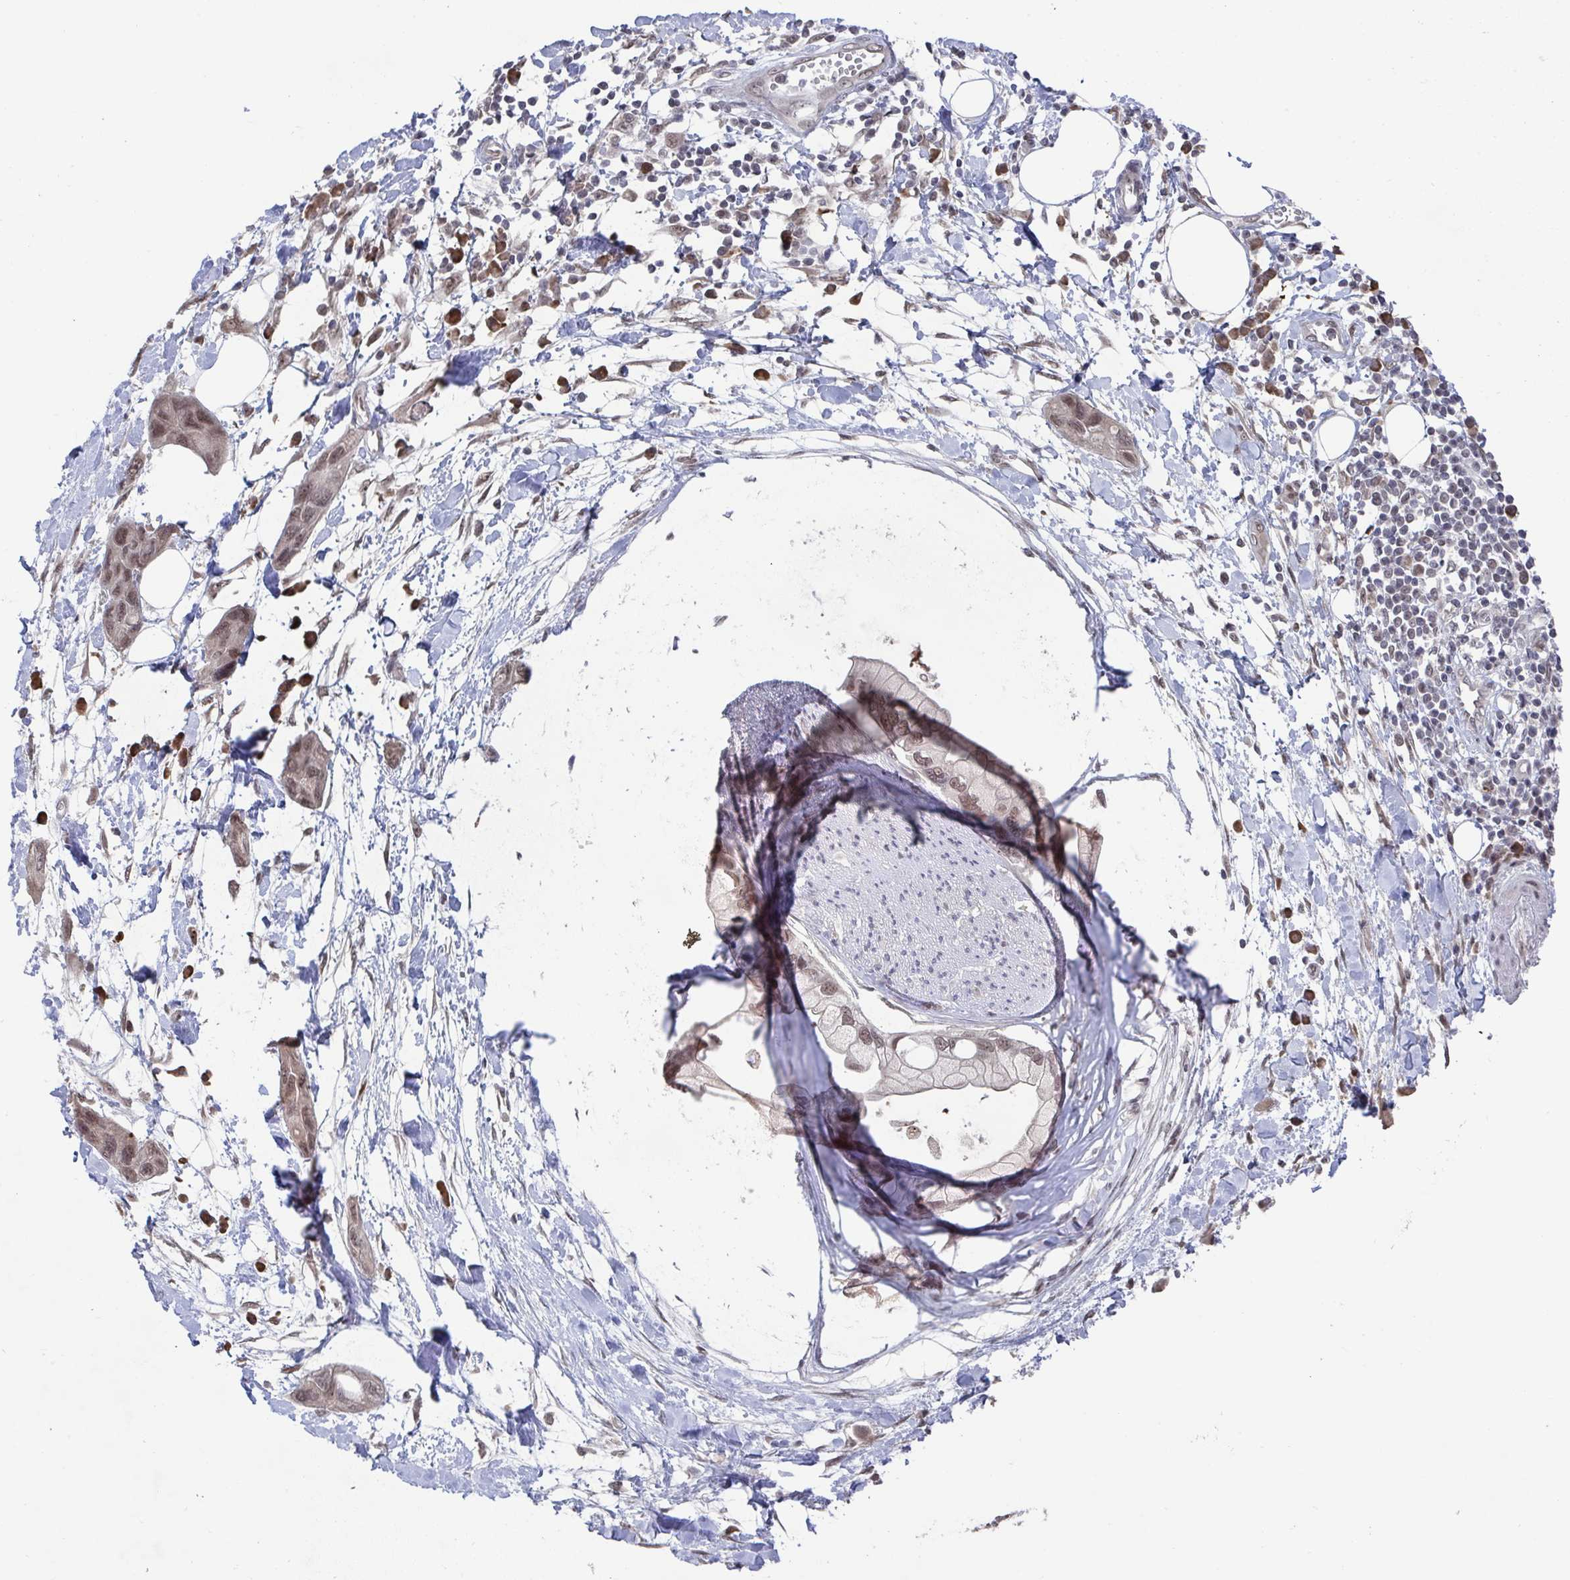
{"staining": {"intensity": "moderate", "quantity": ">75%", "location": "nuclear"}, "tissue": "pancreatic cancer", "cell_type": "Tumor cells", "image_type": "cancer", "snomed": [{"axis": "morphology", "description": "Adenocarcinoma, NOS"}, {"axis": "topography", "description": "Pancreas"}], "caption": "An immunohistochemistry micrograph of tumor tissue is shown. Protein staining in brown highlights moderate nuclear positivity in pancreatic cancer (adenocarcinoma) within tumor cells. The staining was performed using DAB to visualize the protein expression in brown, while the nuclei were stained in blue with hematoxylin (Magnification: 20x).", "gene": "JMJD1C", "patient": {"sex": "female", "age": 73}}